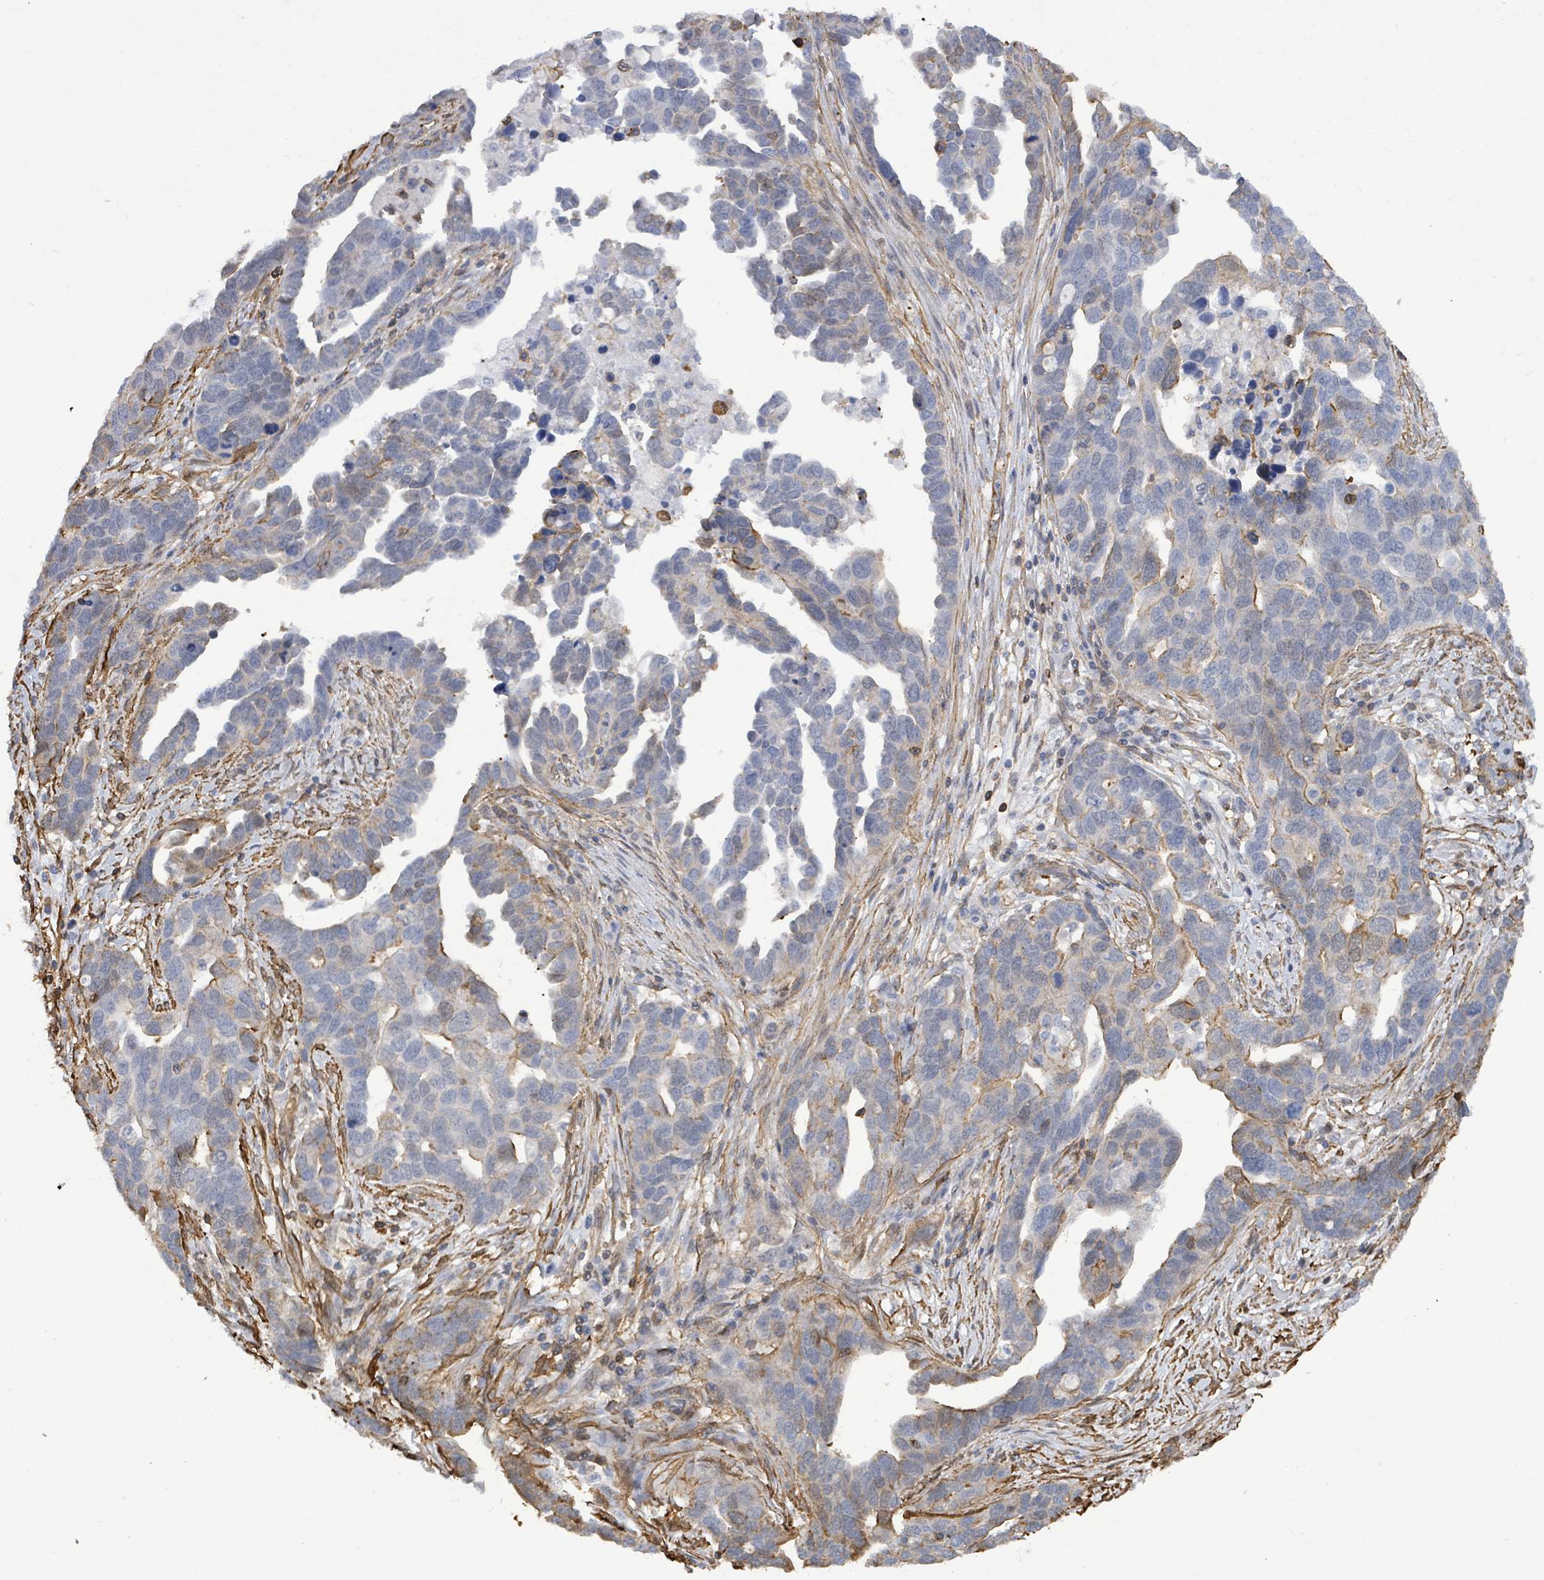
{"staining": {"intensity": "moderate", "quantity": "<25%", "location": "cytoplasmic/membranous"}, "tissue": "ovarian cancer", "cell_type": "Tumor cells", "image_type": "cancer", "snomed": [{"axis": "morphology", "description": "Cystadenocarcinoma, serous, NOS"}, {"axis": "topography", "description": "Ovary"}], "caption": "Tumor cells reveal low levels of moderate cytoplasmic/membranous positivity in approximately <25% of cells in human ovarian cancer (serous cystadenocarcinoma).", "gene": "PRKRIP1", "patient": {"sex": "female", "age": 54}}